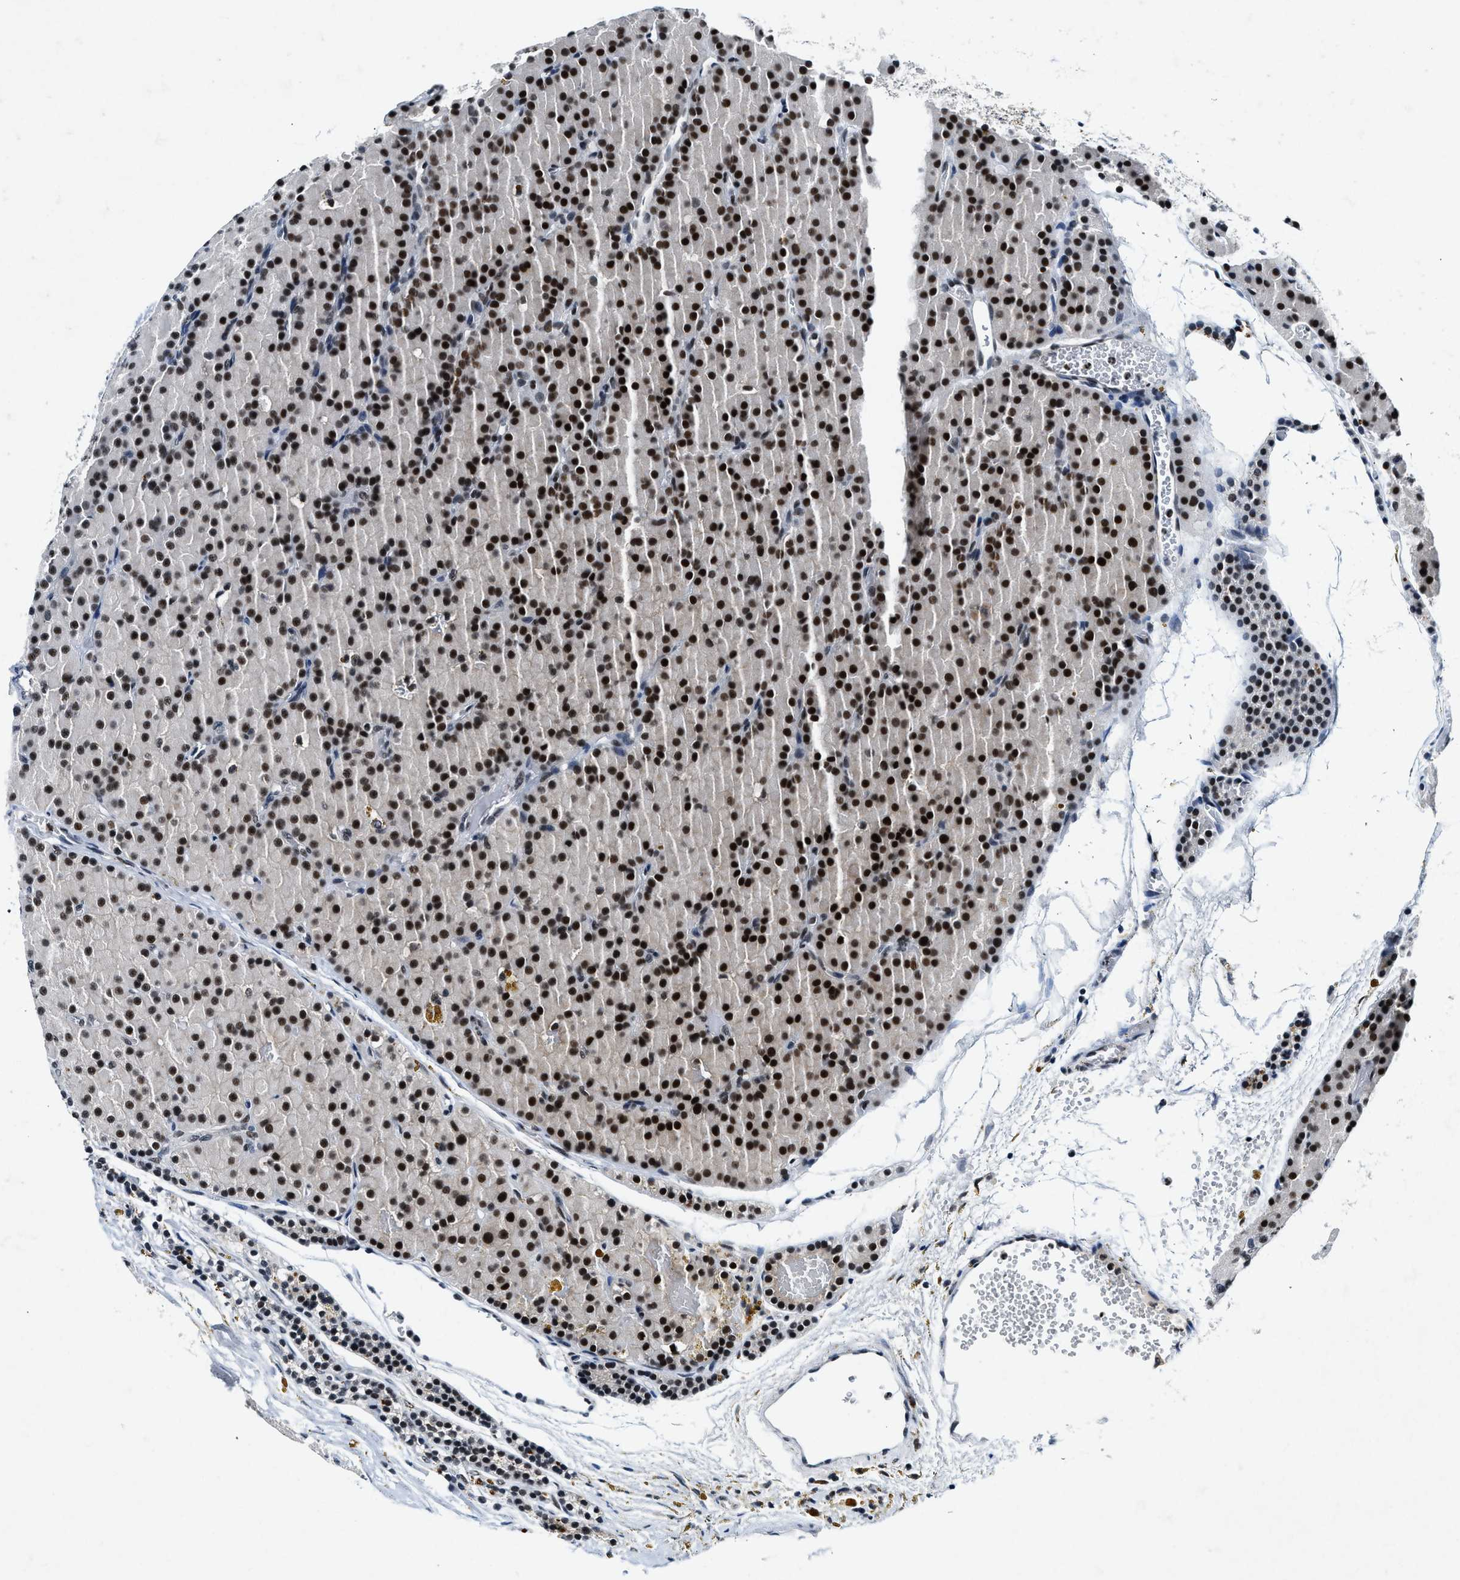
{"staining": {"intensity": "strong", "quantity": "25%-75%", "location": "nuclear"}, "tissue": "parathyroid gland", "cell_type": "Glandular cells", "image_type": "normal", "snomed": [{"axis": "morphology", "description": "Normal tissue, NOS"}, {"axis": "morphology", "description": "Adenoma, NOS"}, {"axis": "topography", "description": "Parathyroid gland"}], "caption": "Protein staining of normal parathyroid gland exhibits strong nuclear staining in about 25%-75% of glandular cells.", "gene": "NCOA1", "patient": {"sex": "male", "age": 75}}